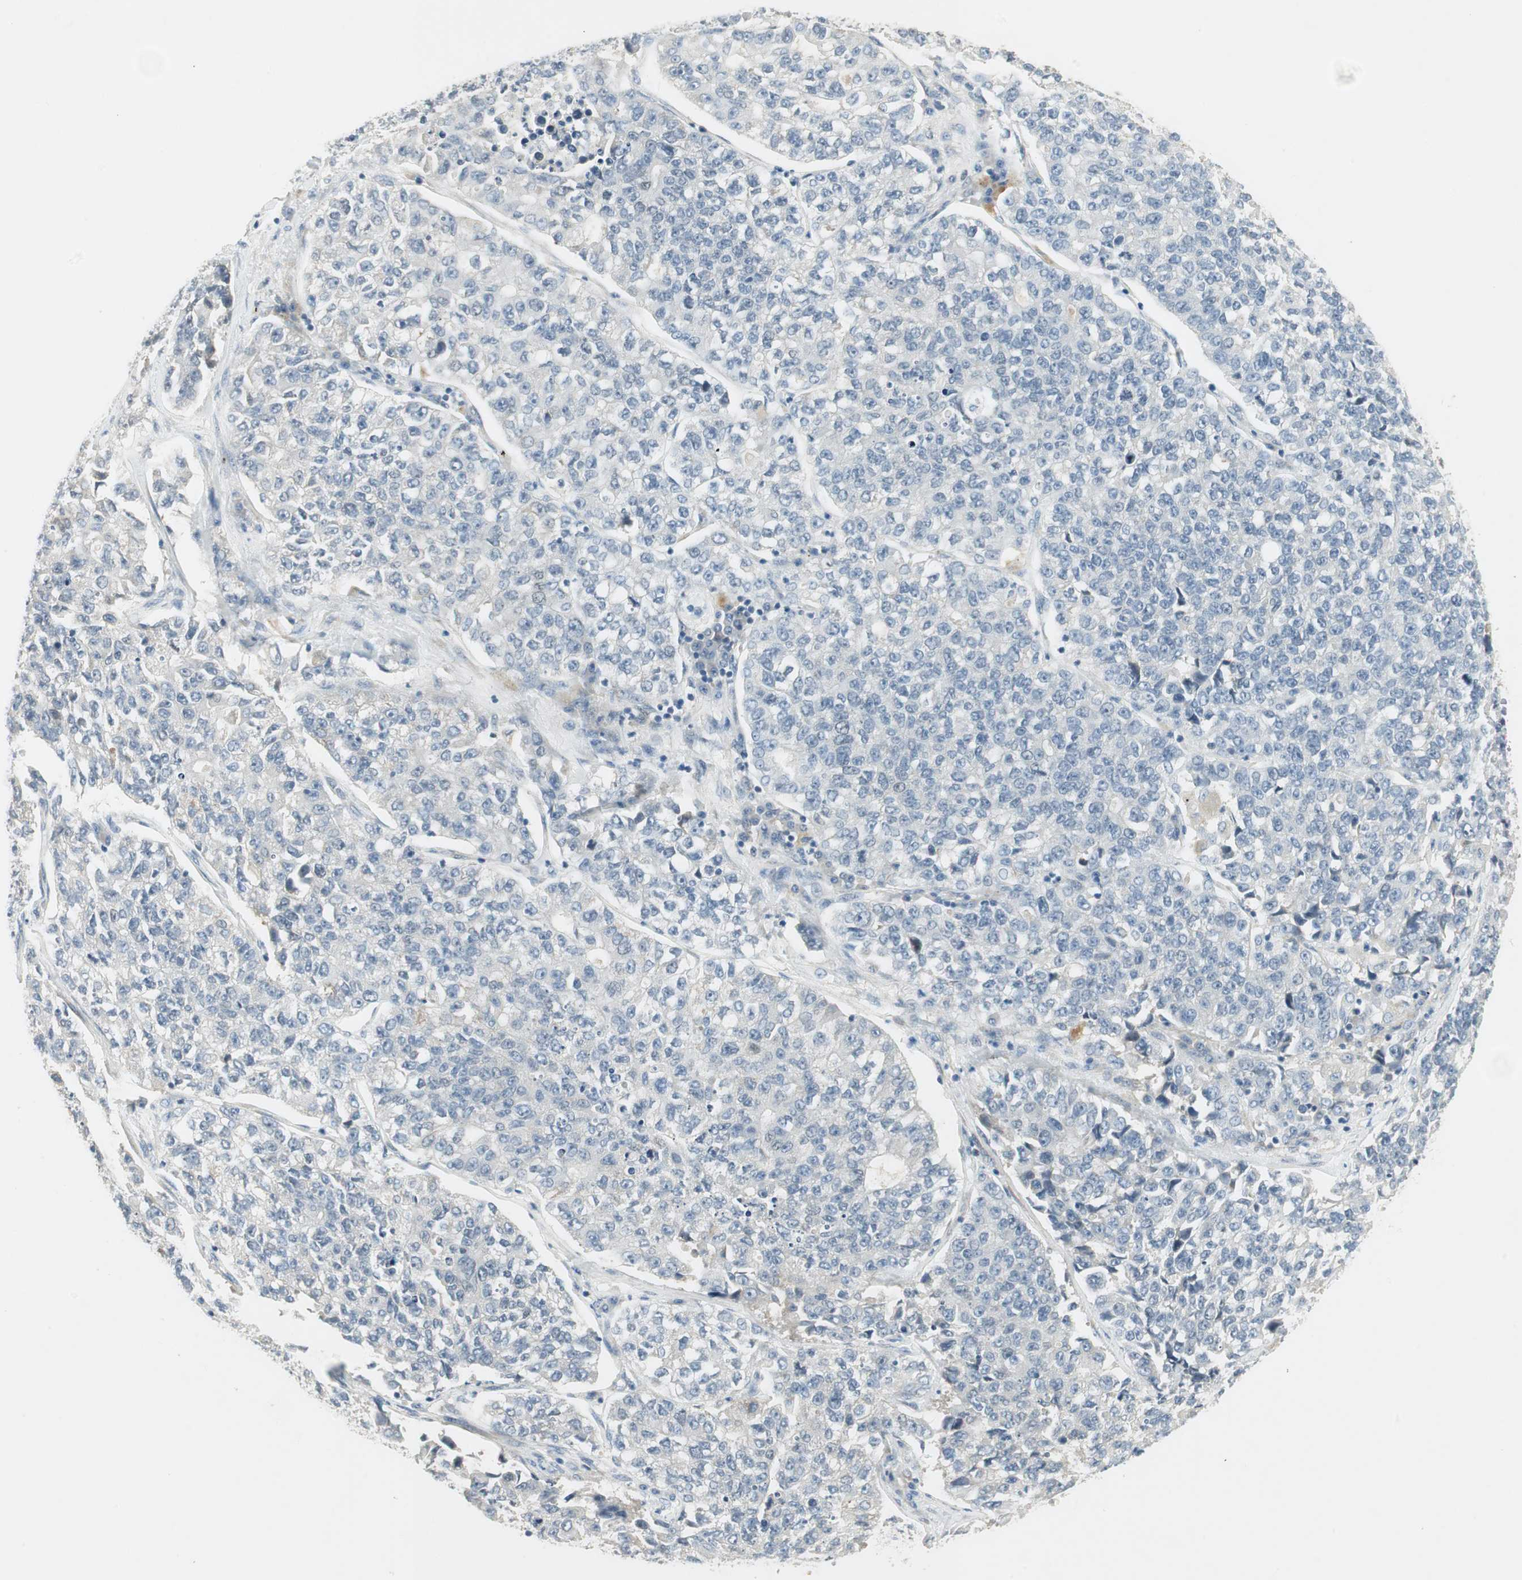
{"staining": {"intensity": "negative", "quantity": "none", "location": "none"}, "tissue": "lung cancer", "cell_type": "Tumor cells", "image_type": "cancer", "snomed": [{"axis": "morphology", "description": "Adenocarcinoma, NOS"}, {"axis": "topography", "description": "Lung"}], "caption": "Lung cancer was stained to show a protein in brown. There is no significant positivity in tumor cells.", "gene": "STON1-GTF2A1L", "patient": {"sex": "male", "age": 49}}